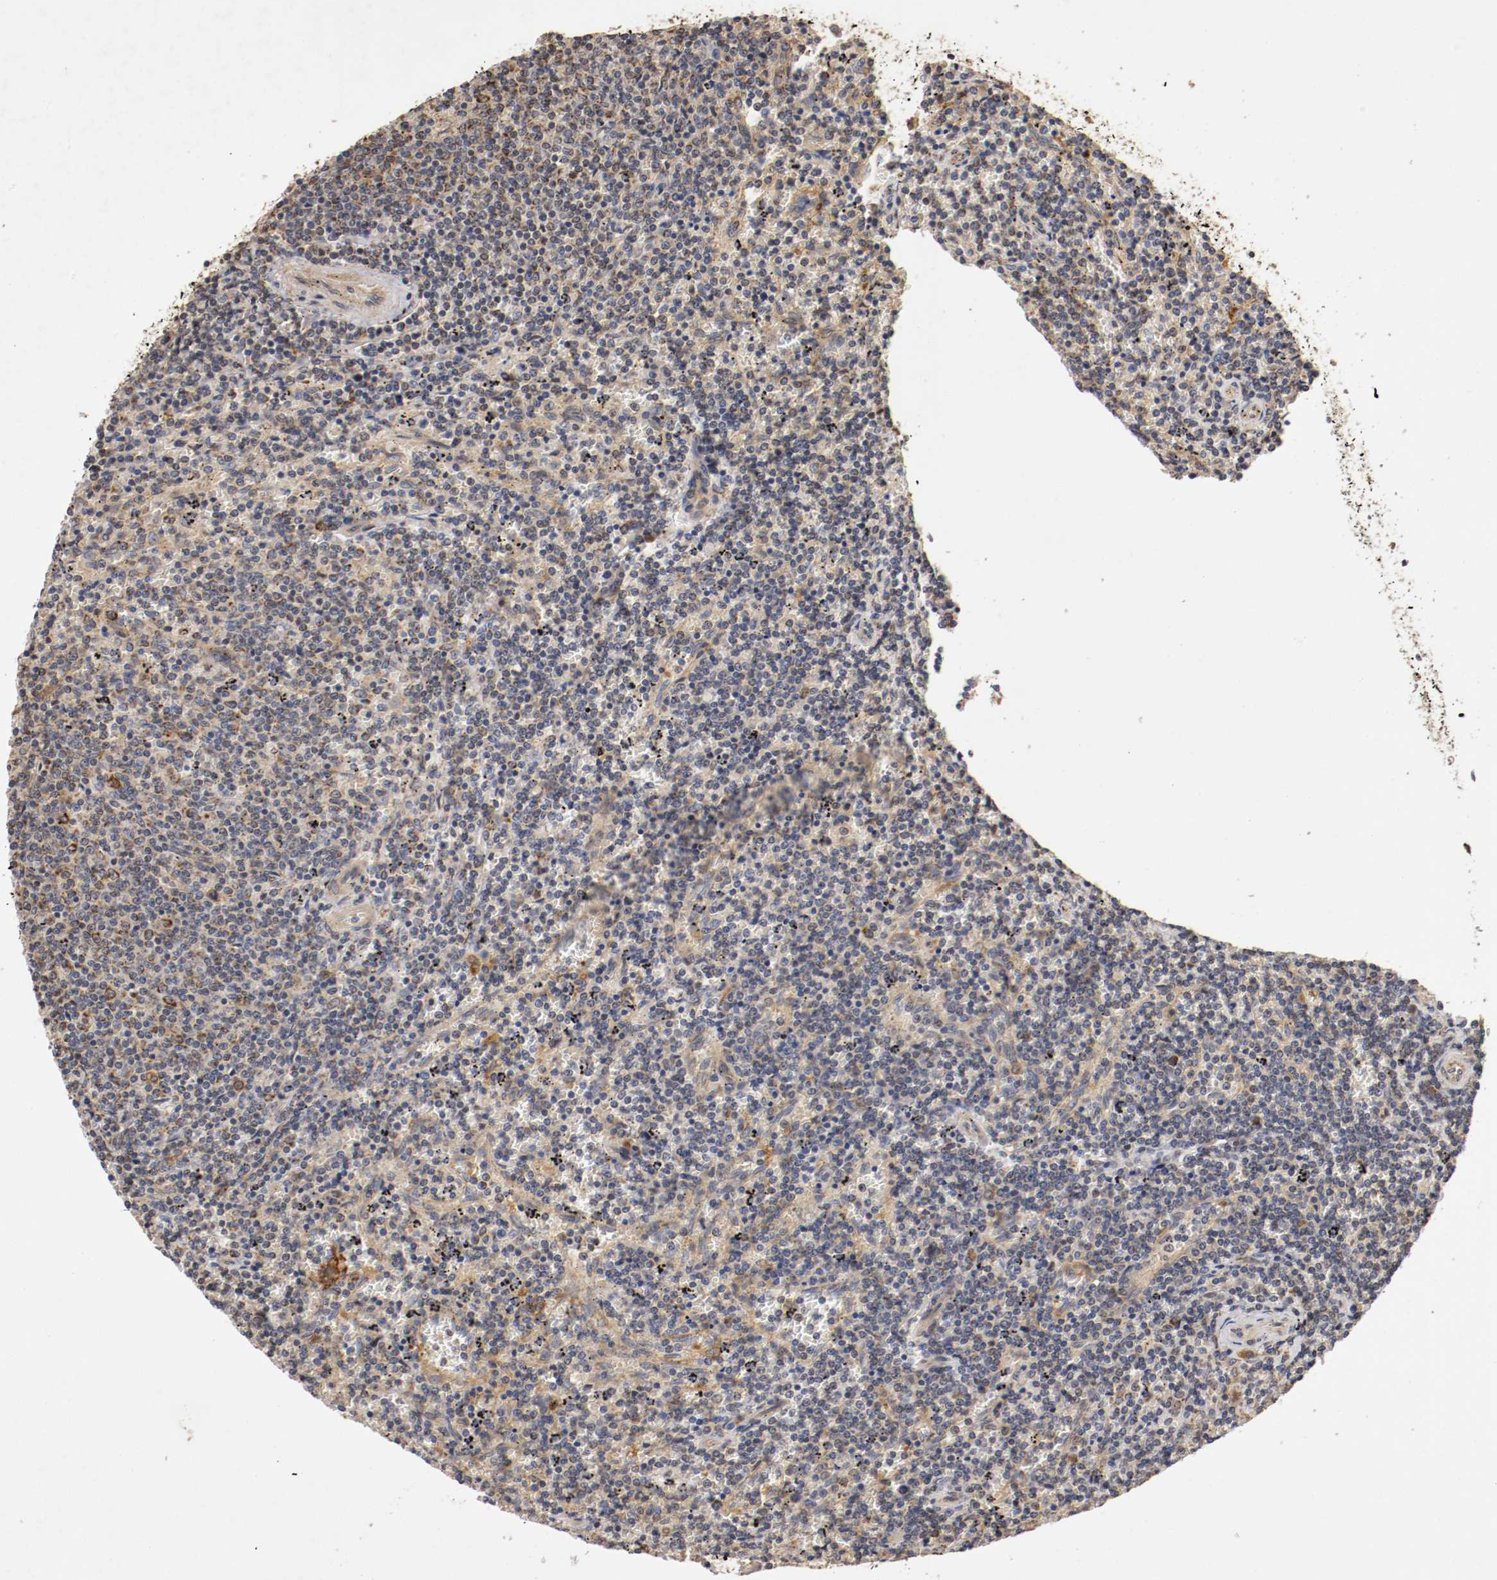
{"staining": {"intensity": "moderate", "quantity": ">75%", "location": "cytoplasmic/membranous"}, "tissue": "lymphoma", "cell_type": "Tumor cells", "image_type": "cancer", "snomed": [{"axis": "morphology", "description": "Malignant lymphoma, non-Hodgkin's type, Low grade"}, {"axis": "topography", "description": "Spleen"}], "caption": "Immunohistochemical staining of lymphoma demonstrates moderate cytoplasmic/membranous protein positivity in about >75% of tumor cells.", "gene": "VEZT", "patient": {"sex": "female", "age": 50}}